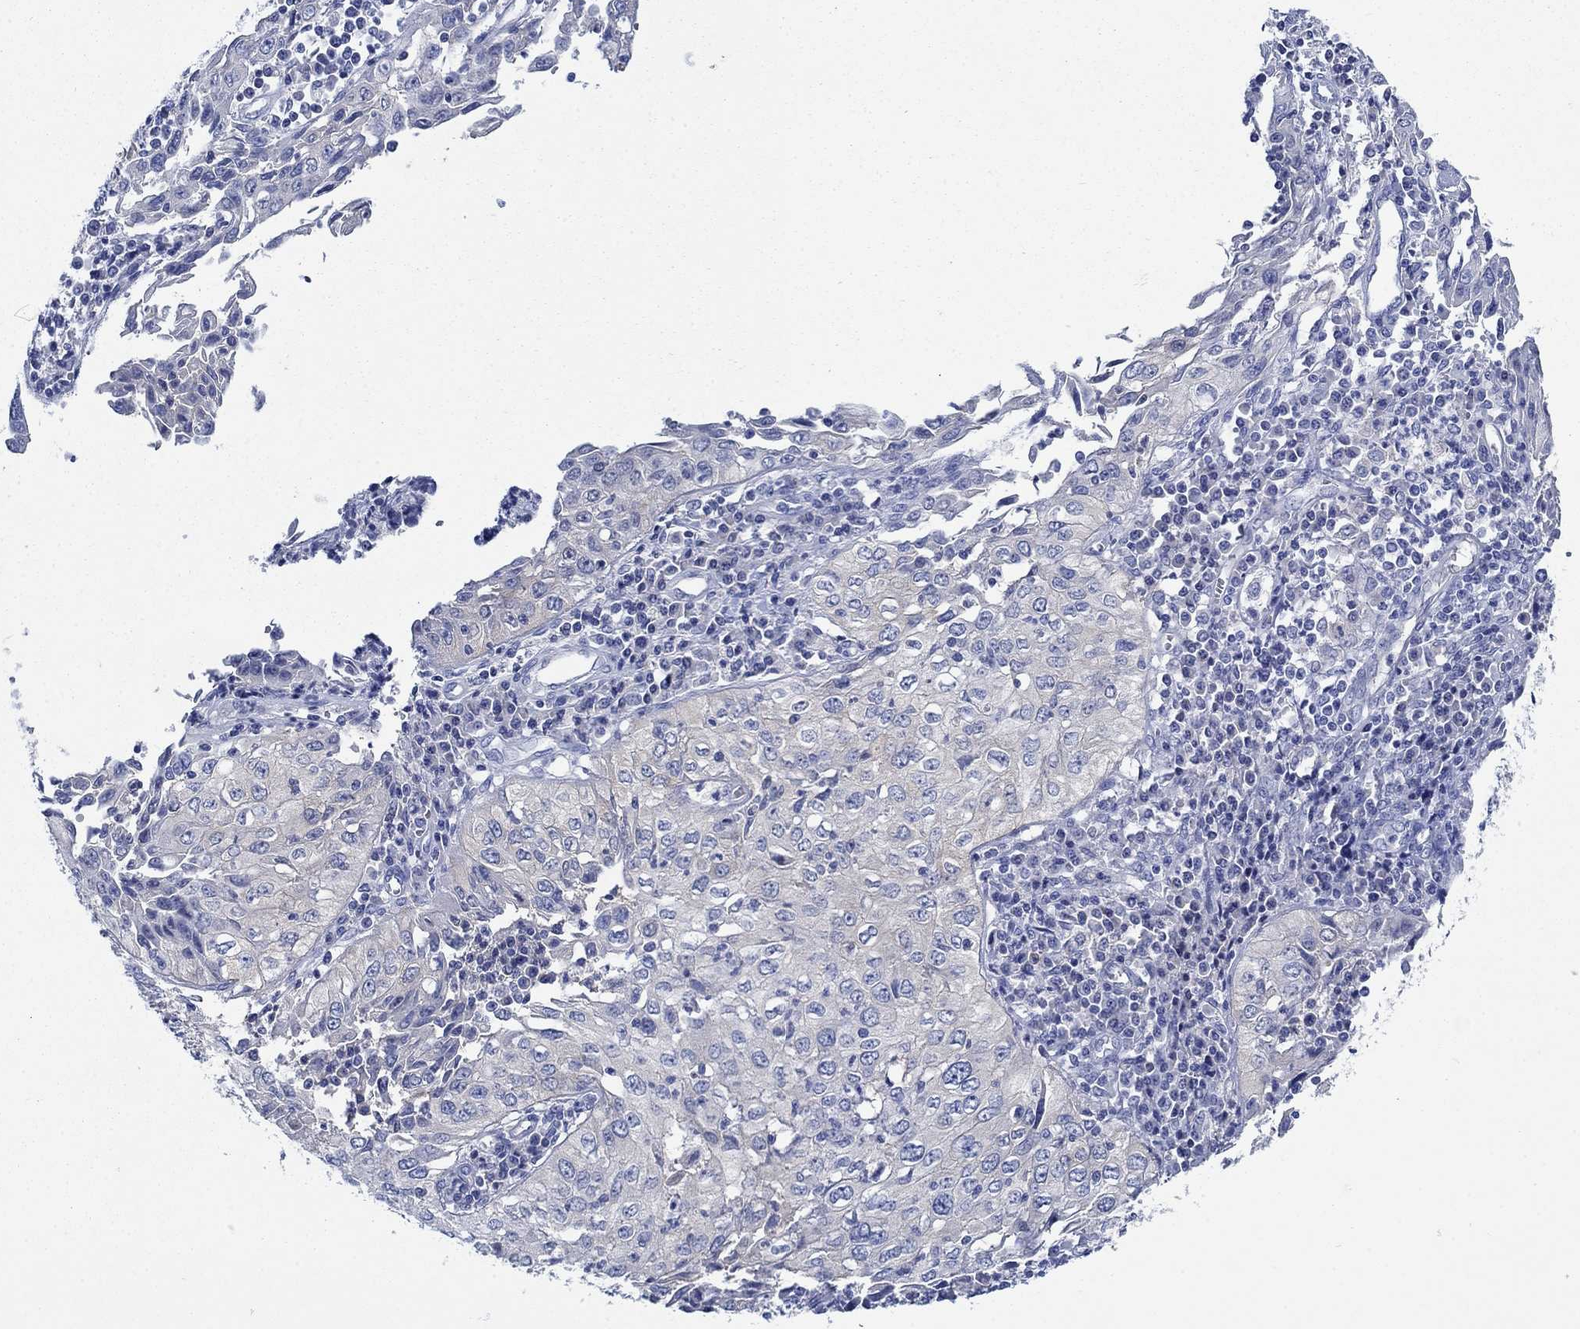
{"staining": {"intensity": "negative", "quantity": "none", "location": "none"}, "tissue": "cervical cancer", "cell_type": "Tumor cells", "image_type": "cancer", "snomed": [{"axis": "morphology", "description": "Squamous cell carcinoma, NOS"}, {"axis": "topography", "description": "Cervix"}], "caption": "Photomicrograph shows no protein expression in tumor cells of cervical cancer tissue. (Stains: DAB (3,3'-diaminobenzidine) immunohistochemistry with hematoxylin counter stain, Microscopy: brightfield microscopy at high magnification).", "gene": "TRIM16", "patient": {"sex": "female", "age": 24}}